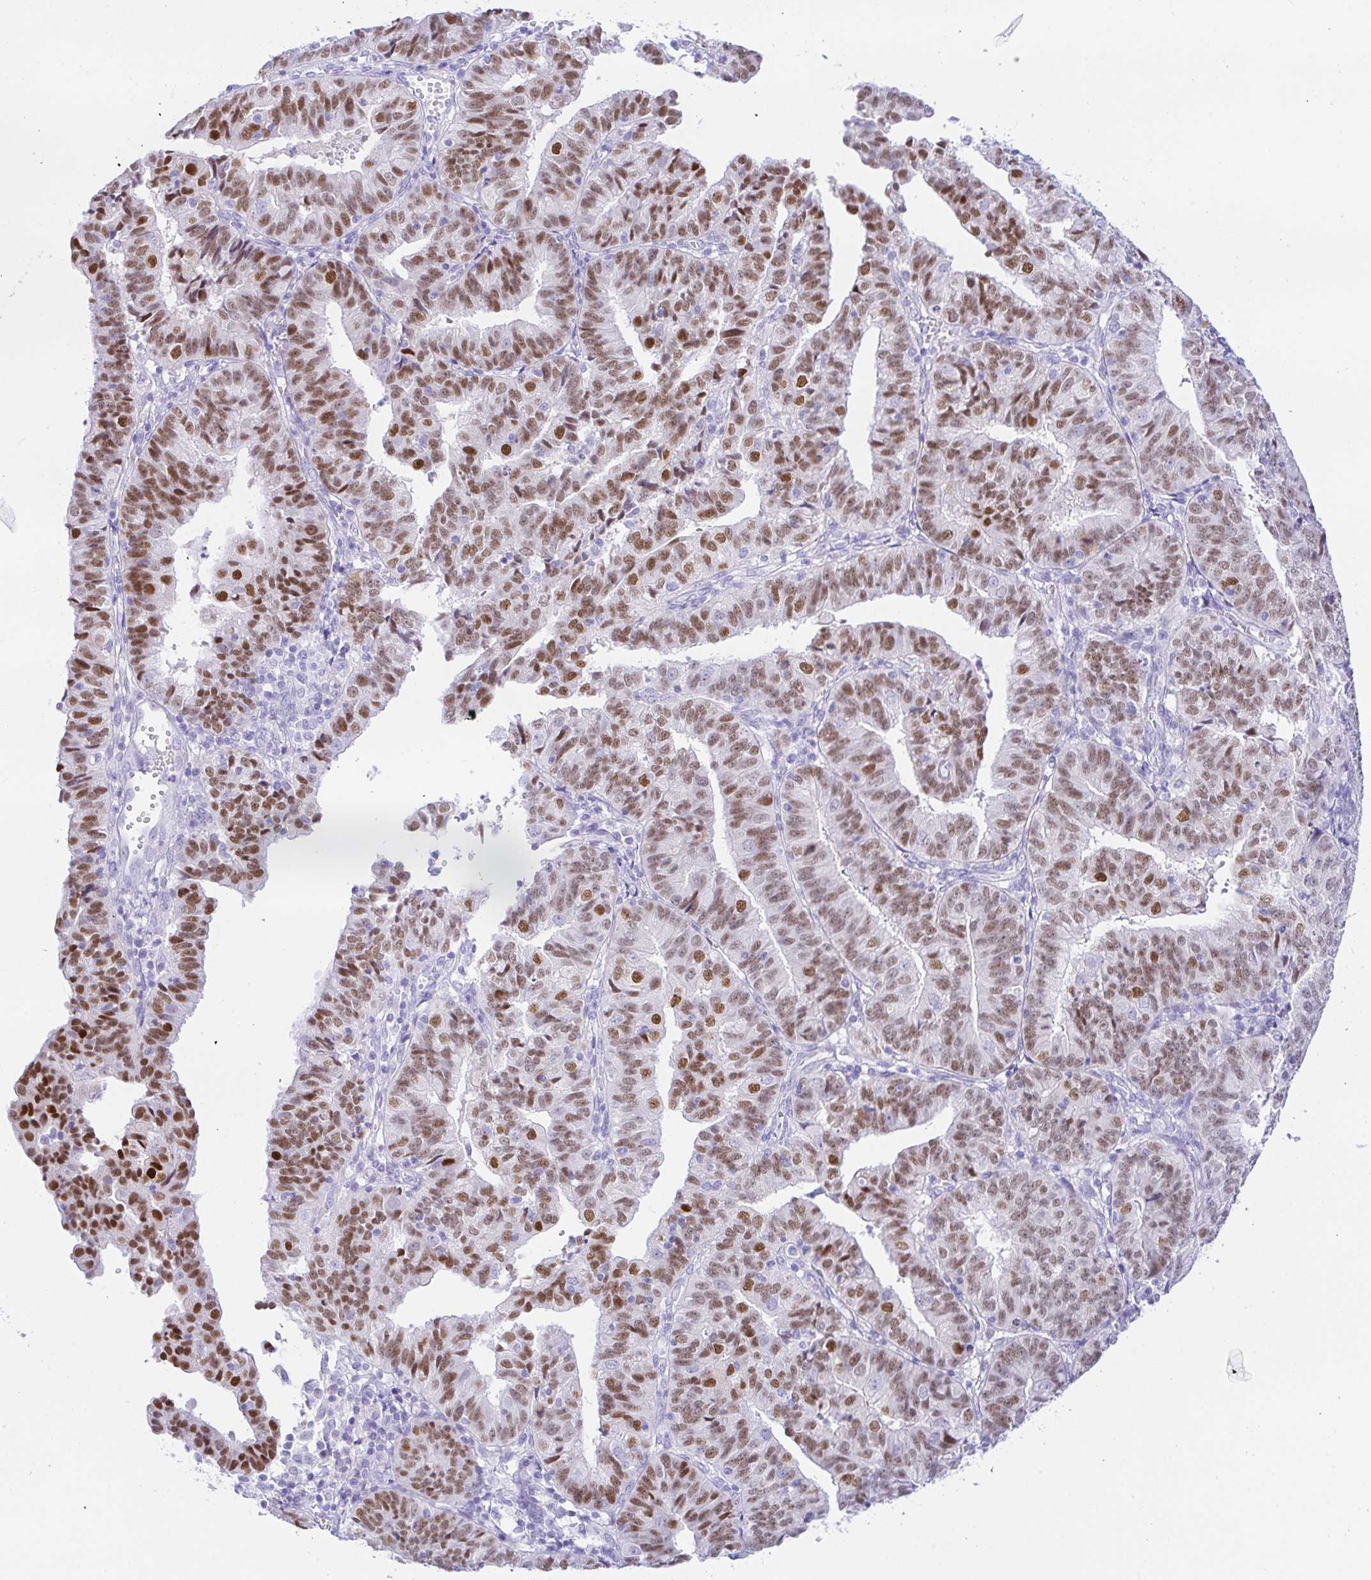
{"staining": {"intensity": "moderate", "quantity": ">75%", "location": "nuclear"}, "tissue": "endometrial cancer", "cell_type": "Tumor cells", "image_type": "cancer", "snomed": [{"axis": "morphology", "description": "Adenocarcinoma, NOS"}, {"axis": "topography", "description": "Endometrium"}], "caption": "Adenocarcinoma (endometrial) stained with a protein marker displays moderate staining in tumor cells.", "gene": "PAX8", "patient": {"sex": "female", "age": 56}}